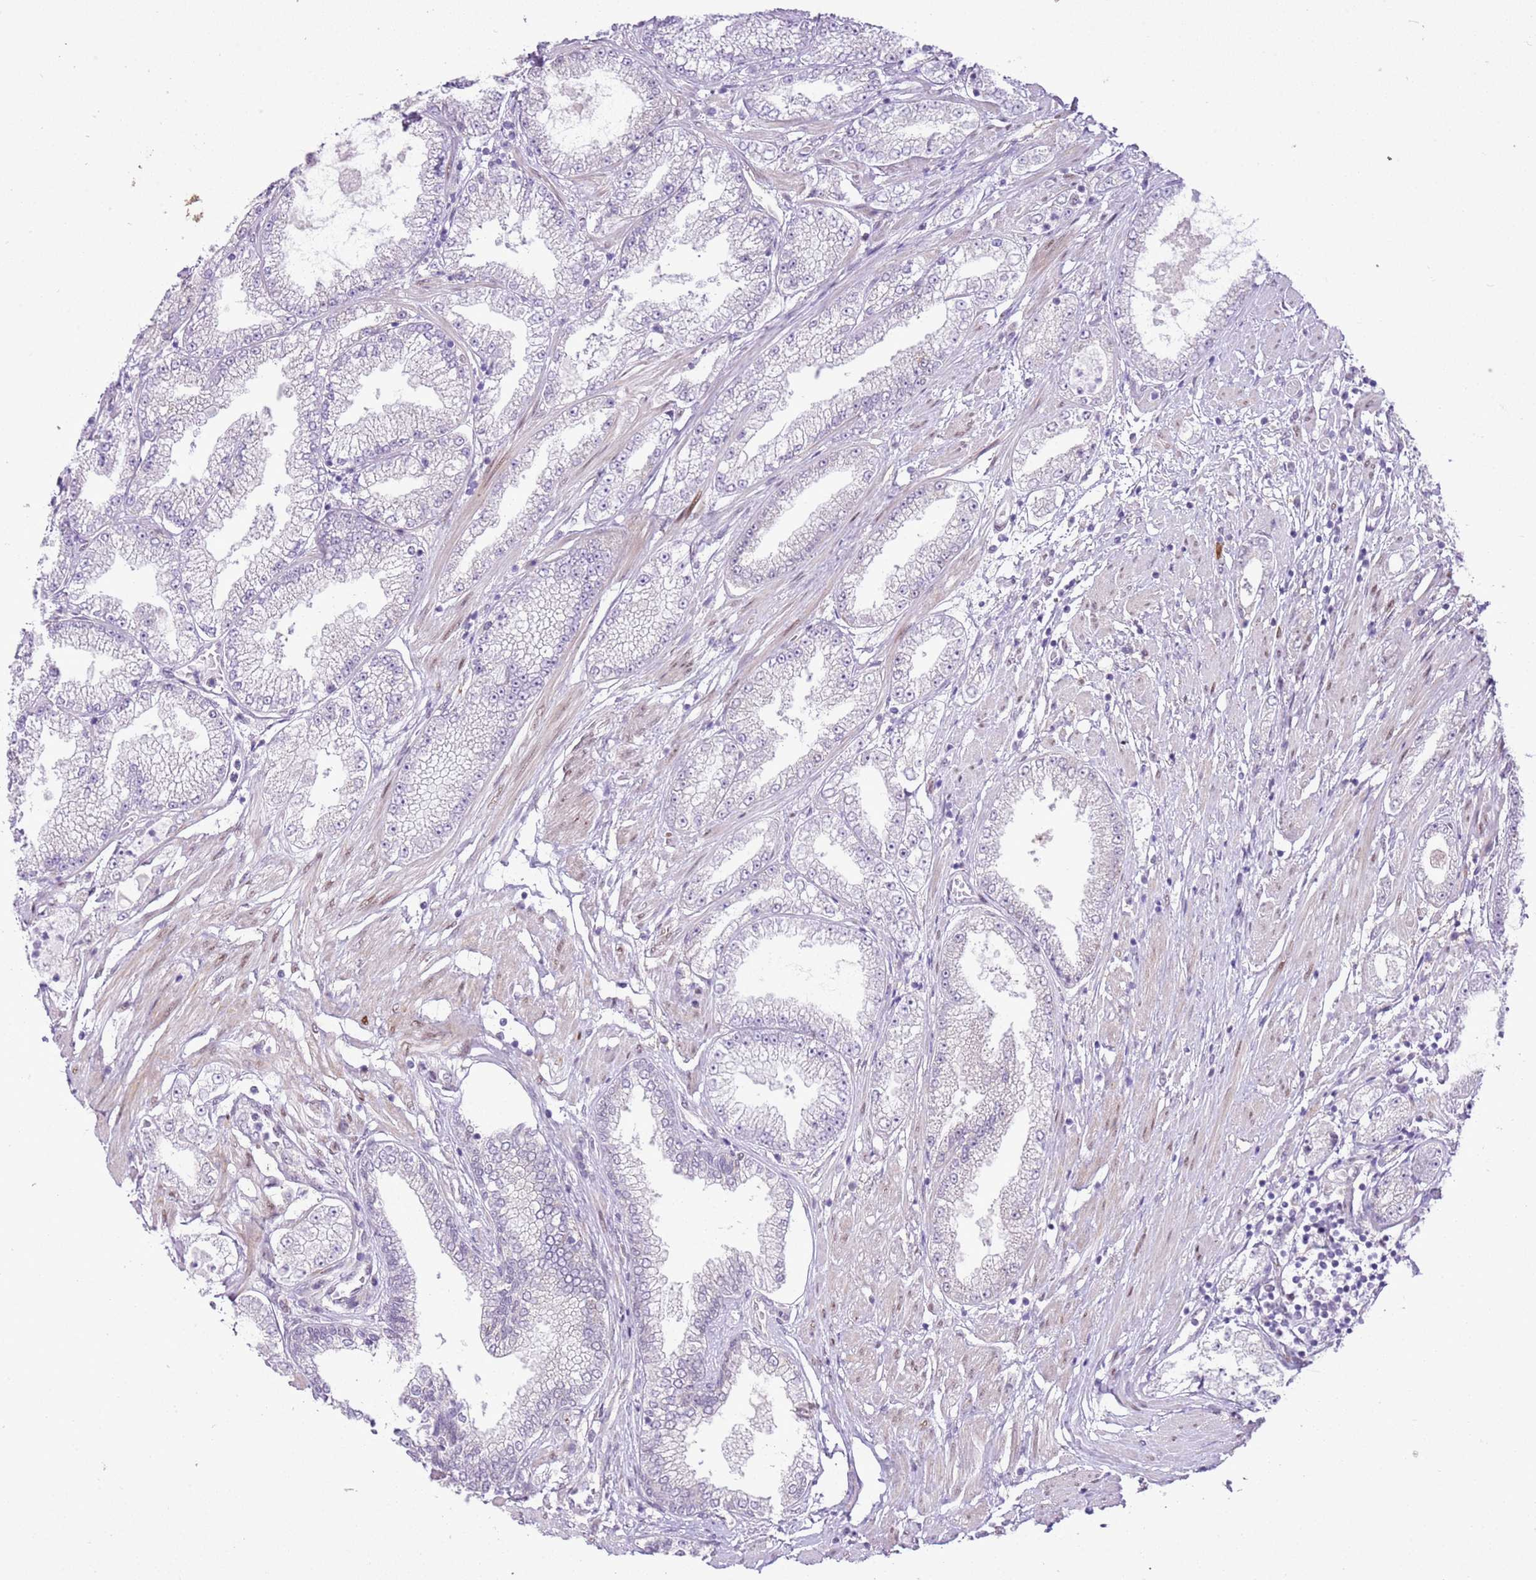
{"staining": {"intensity": "negative", "quantity": "none", "location": "none"}, "tissue": "prostate cancer", "cell_type": "Tumor cells", "image_type": "cancer", "snomed": [{"axis": "morphology", "description": "Adenocarcinoma, High grade"}, {"axis": "topography", "description": "Prostate"}], "caption": "There is no significant expression in tumor cells of prostate cancer (adenocarcinoma (high-grade)).", "gene": "NACC2", "patient": {"sex": "male", "age": 69}}